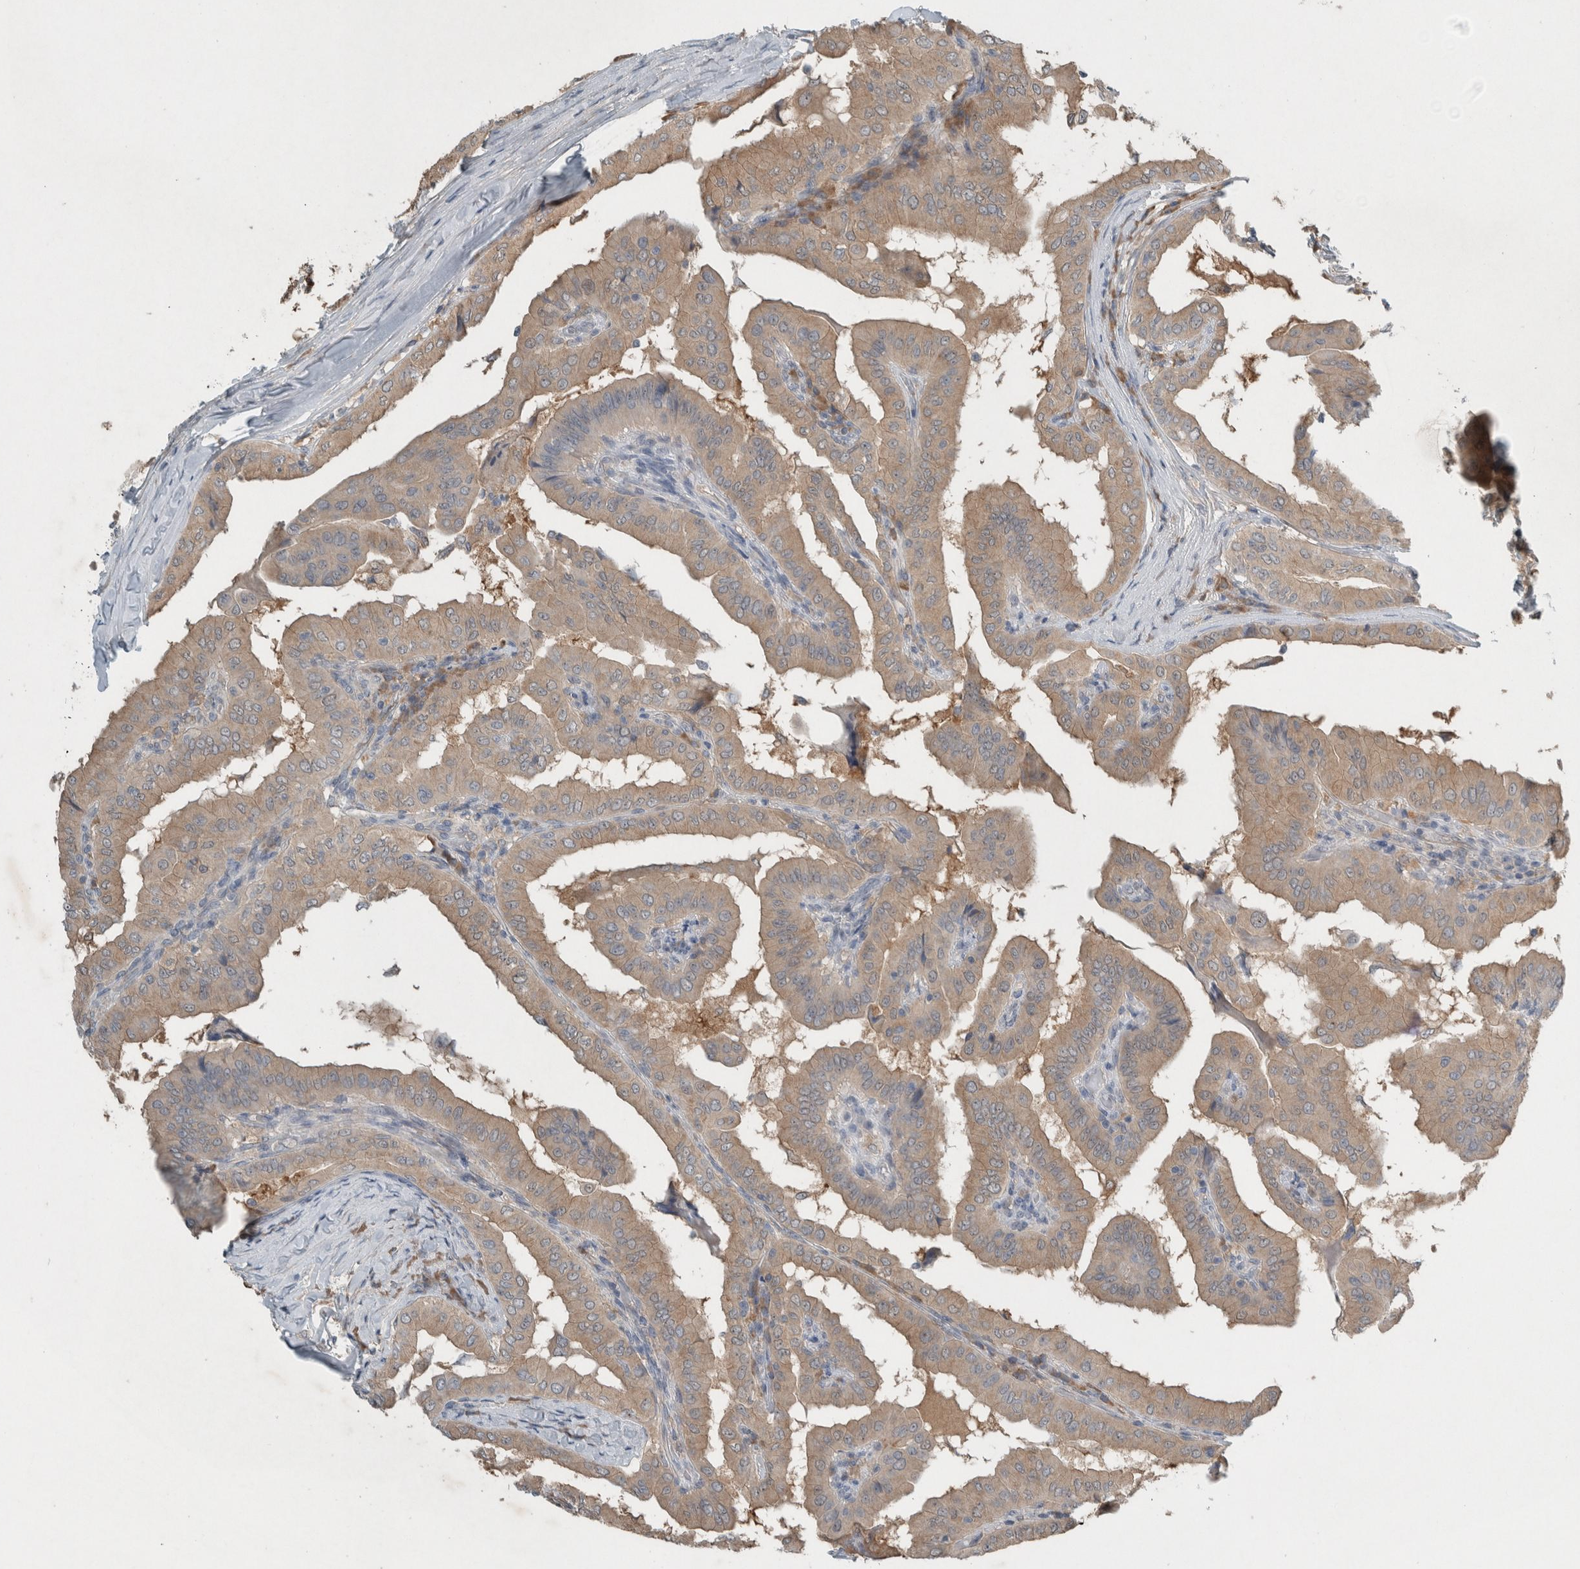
{"staining": {"intensity": "weak", "quantity": ">75%", "location": "cytoplasmic/membranous"}, "tissue": "thyroid cancer", "cell_type": "Tumor cells", "image_type": "cancer", "snomed": [{"axis": "morphology", "description": "Papillary adenocarcinoma, NOS"}, {"axis": "topography", "description": "Thyroid gland"}], "caption": "This is an image of IHC staining of thyroid cancer (papillary adenocarcinoma), which shows weak positivity in the cytoplasmic/membranous of tumor cells.", "gene": "RALGDS", "patient": {"sex": "male", "age": 33}}